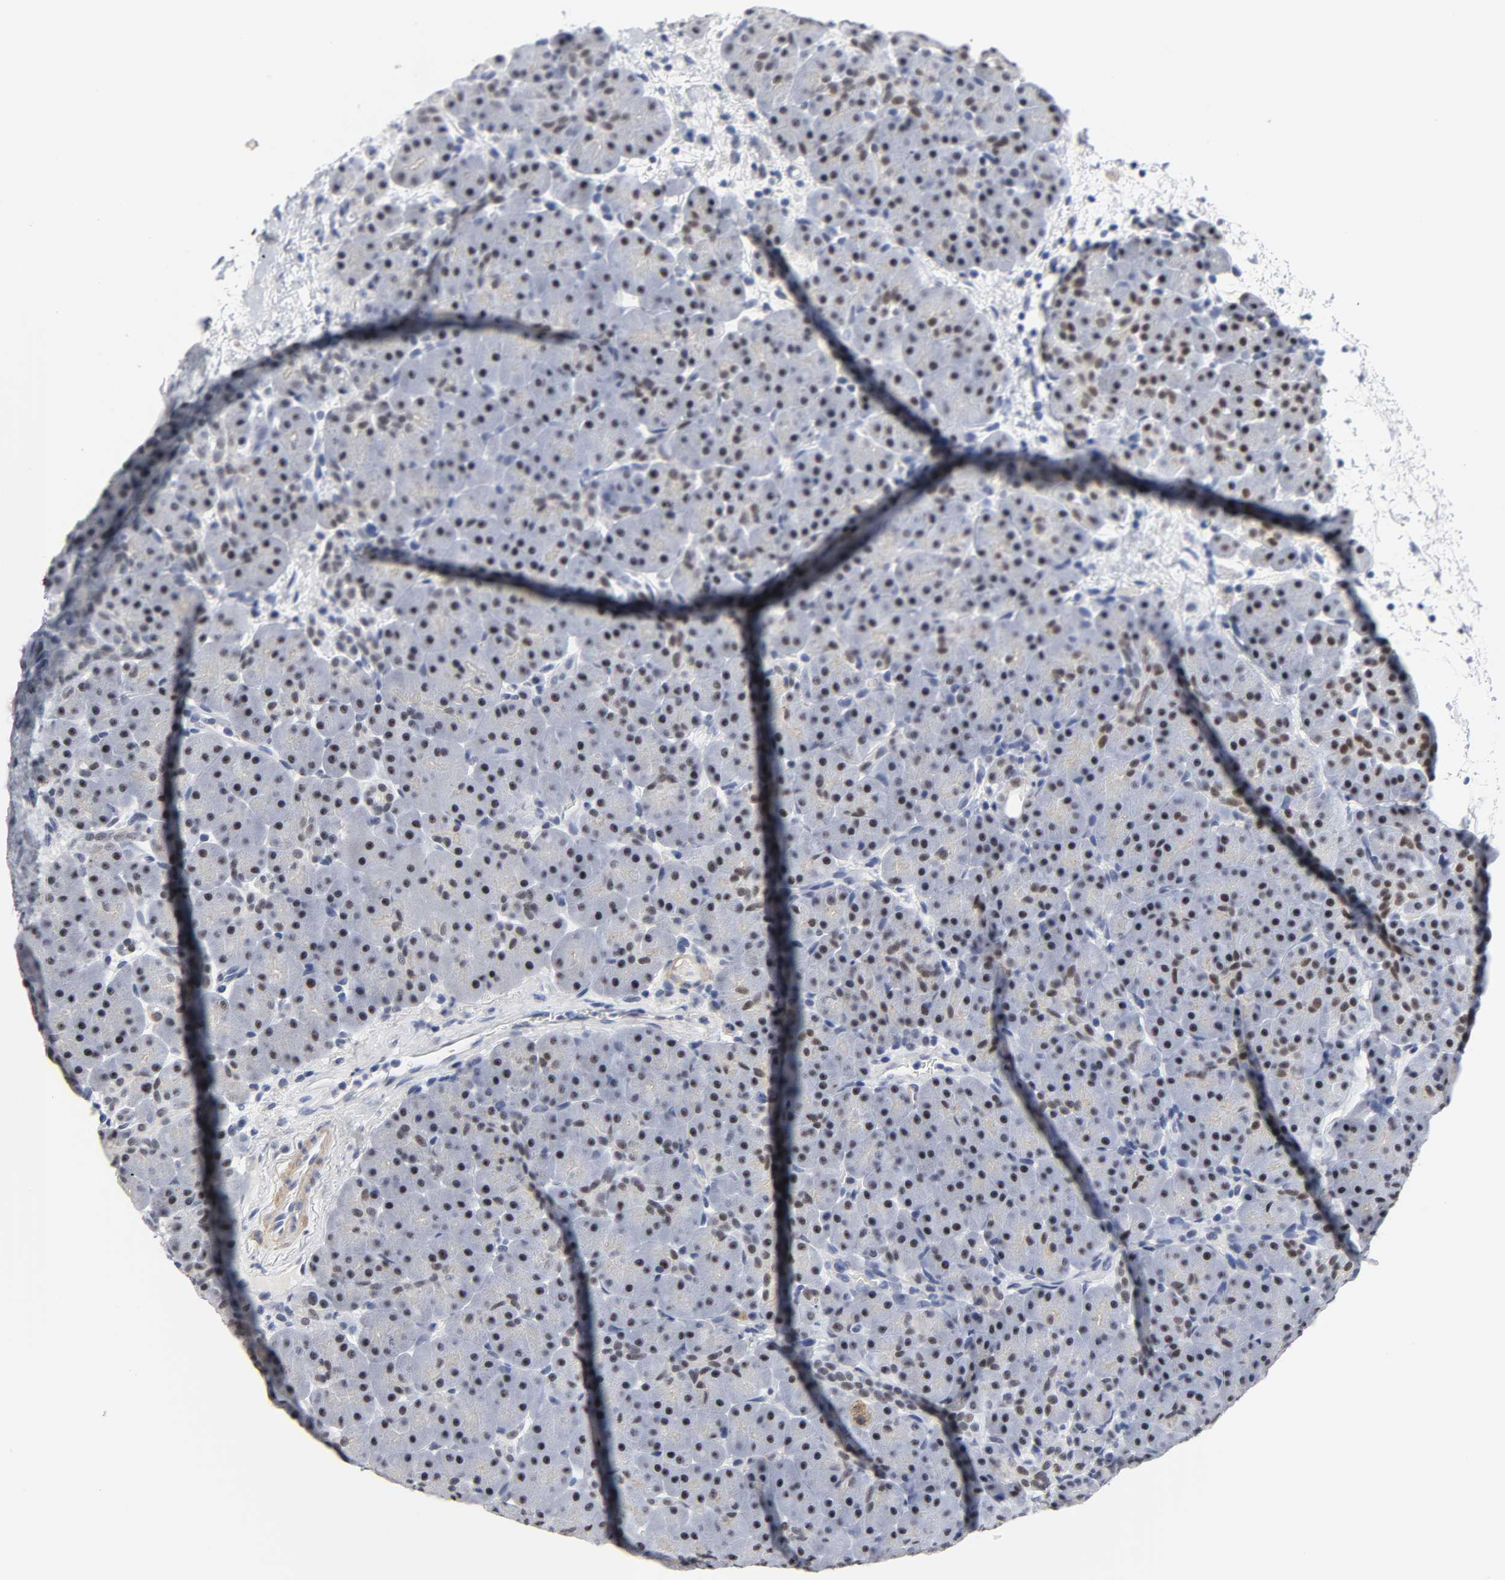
{"staining": {"intensity": "negative", "quantity": "none", "location": "none"}, "tissue": "pancreas", "cell_type": "Exocrine glandular cells", "image_type": "normal", "snomed": [{"axis": "morphology", "description": "Normal tissue, NOS"}, {"axis": "topography", "description": "Pancreas"}], "caption": "This is a image of immunohistochemistry (IHC) staining of benign pancreas, which shows no expression in exocrine glandular cells.", "gene": "GRHL2", "patient": {"sex": "male", "age": 66}}